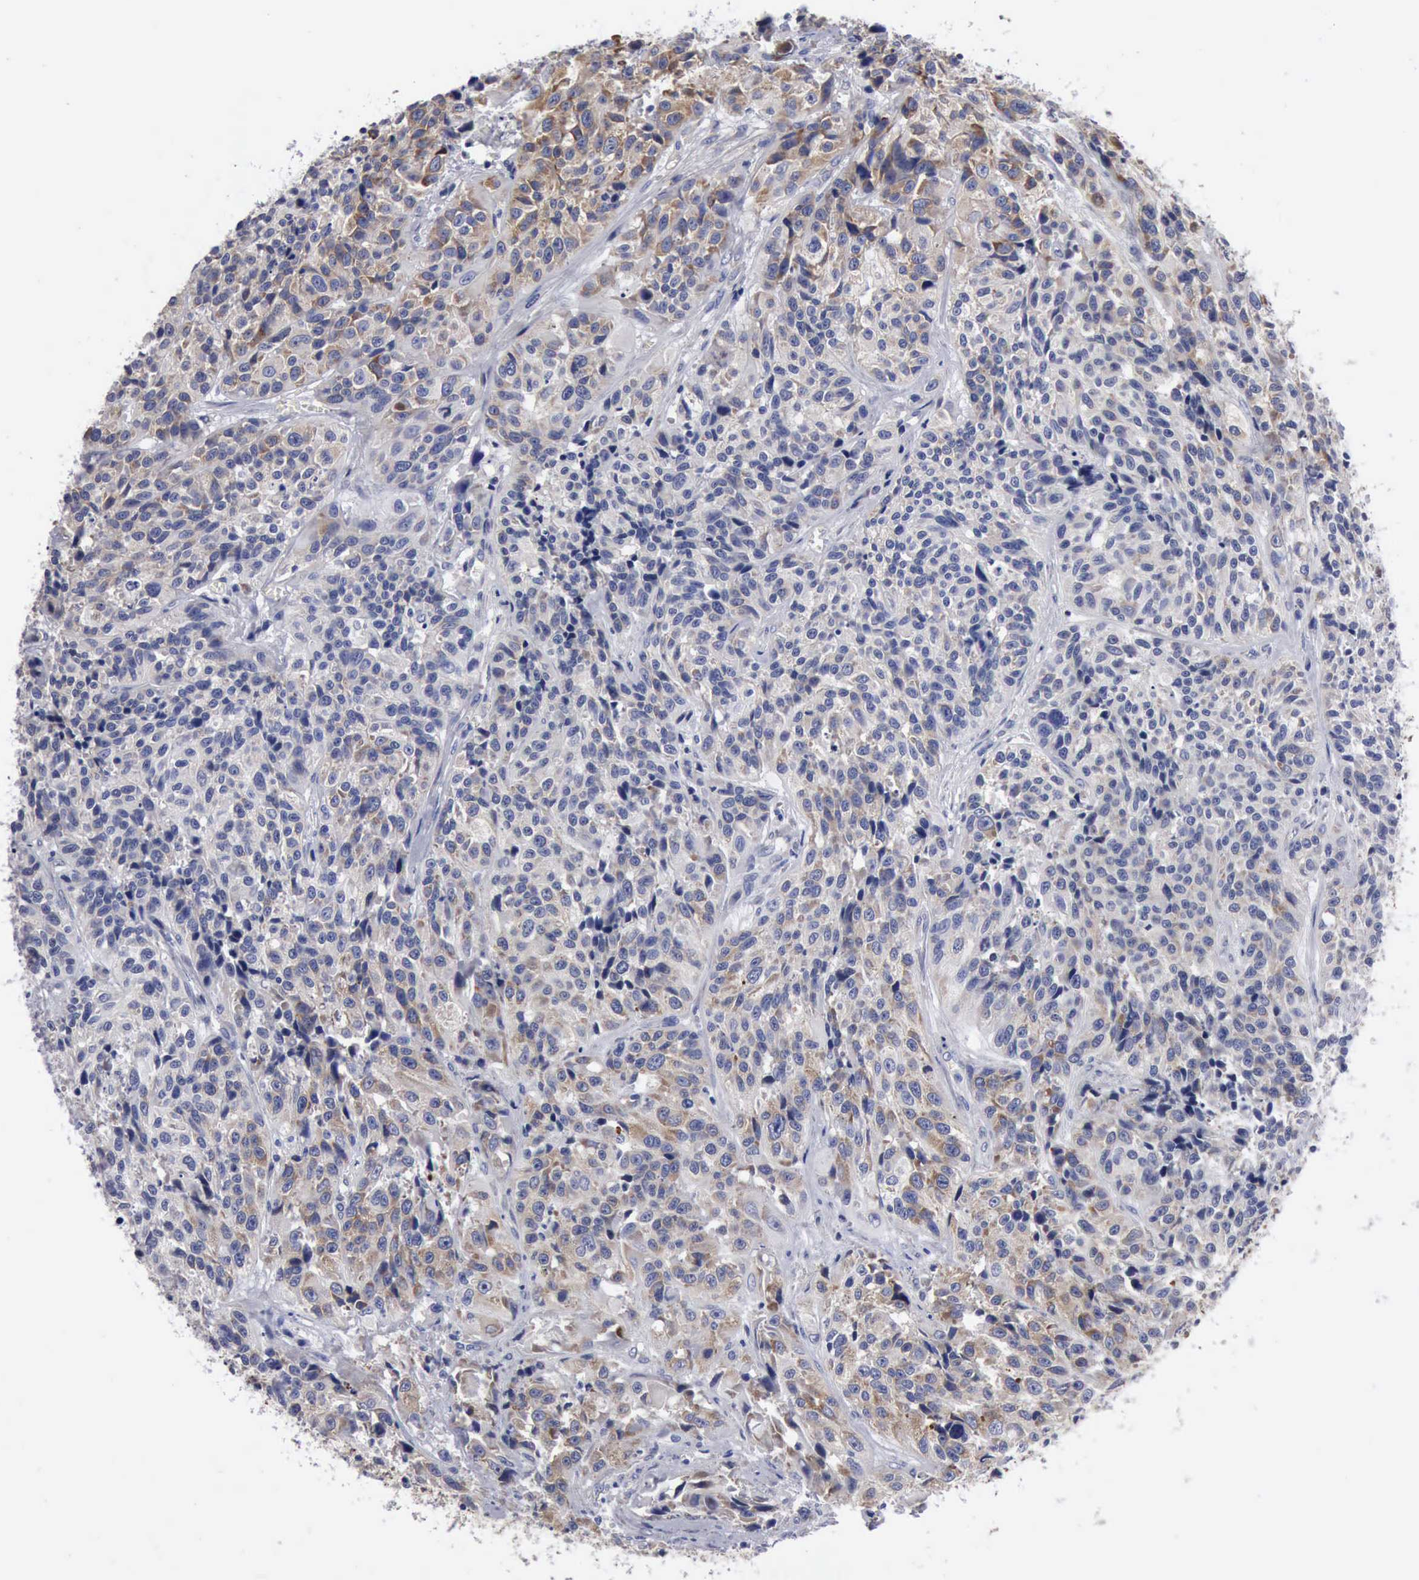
{"staining": {"intensity": "moderate", "quantity": "25%-75%", "location": "cytoplasmic/membranous"}, "tissue": "urothelial cancer", "cell_type": "Tumor cells", "image_type": "cancer", "snomed": [{"axis": "morphology", "description": "Urothelial carcinoma, High grade"}, {"axis": "topography", "description": "Urinary bladder"}], "caption": "This is a histology image of immunohistochemistry staining of urothelial carcinoma (high-grade), which shows moderate staining in the cytoplasmic/membranous of tumor cells.", "gene": "TXLNG", "patient": {"sex": "female", "age": 81}}